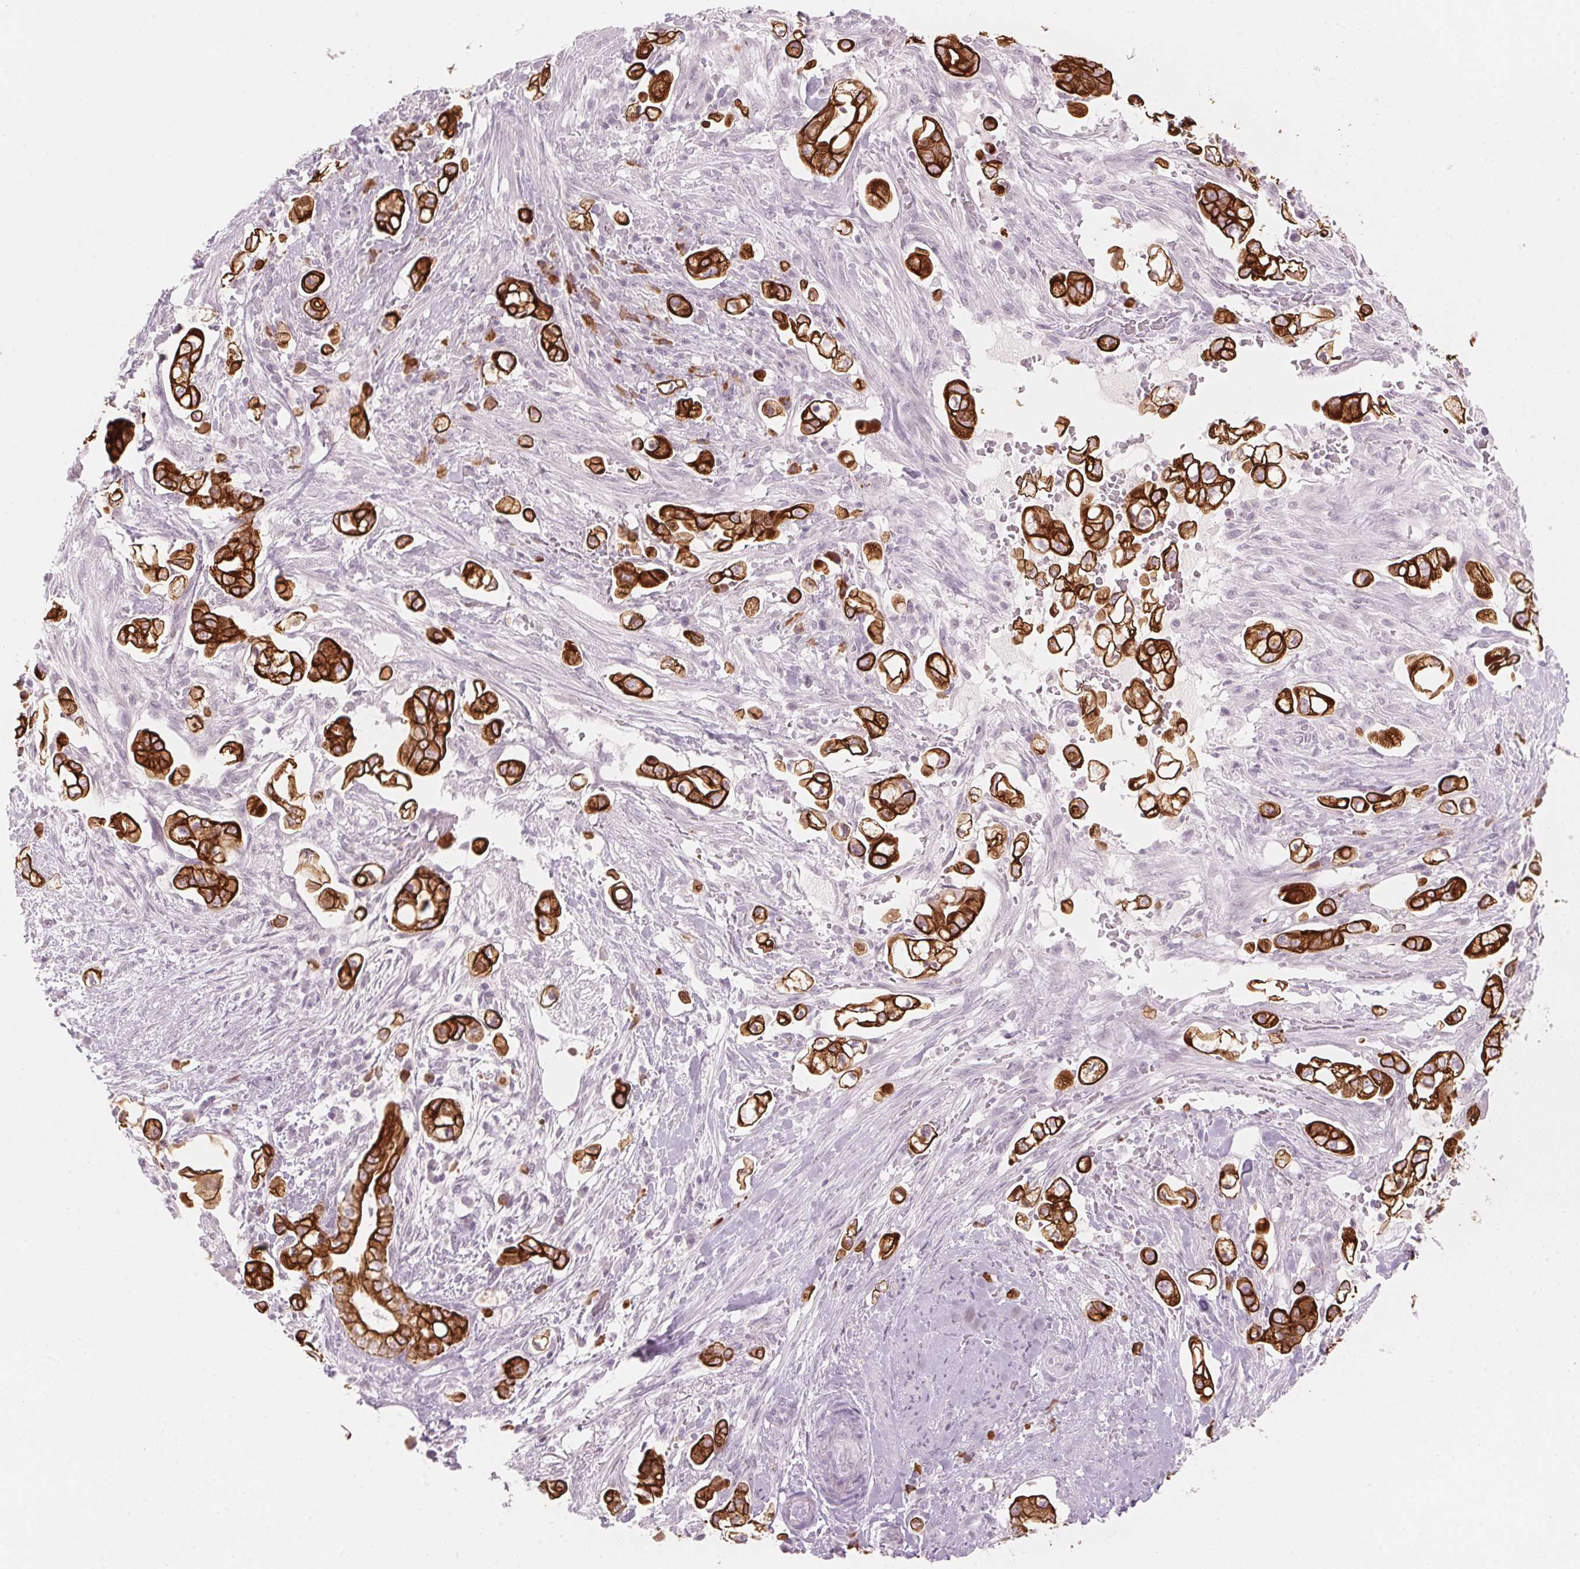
{"staining": {"intensity": "strong", "quantity": ">75%", "location": "cytoplasmic/membranous"}, "tissue": "pancreatic cancer", "cell_type": "Tumor cells", "image_type": "cancer", "snomed": [{"axis": "morphology", "description": "Adenocarcinoma, NOS"}, {"axis": "topography", "description": "Pancreas"}], "caption": "Immunohistochemistry (IHC) photomicrograph of neoplastic tissue: pancreatic cancer (adenocarcinoma) stained using immunohistochemistry (IHC) exhibits high levels of strong protein expression localized specifically in the cytoplasmic/membranous of tumor cells, appearing as a cytoplasmic/membranous brown color.", "gene": "SCTR", "patient": {"sex": "female", "age": 69}}